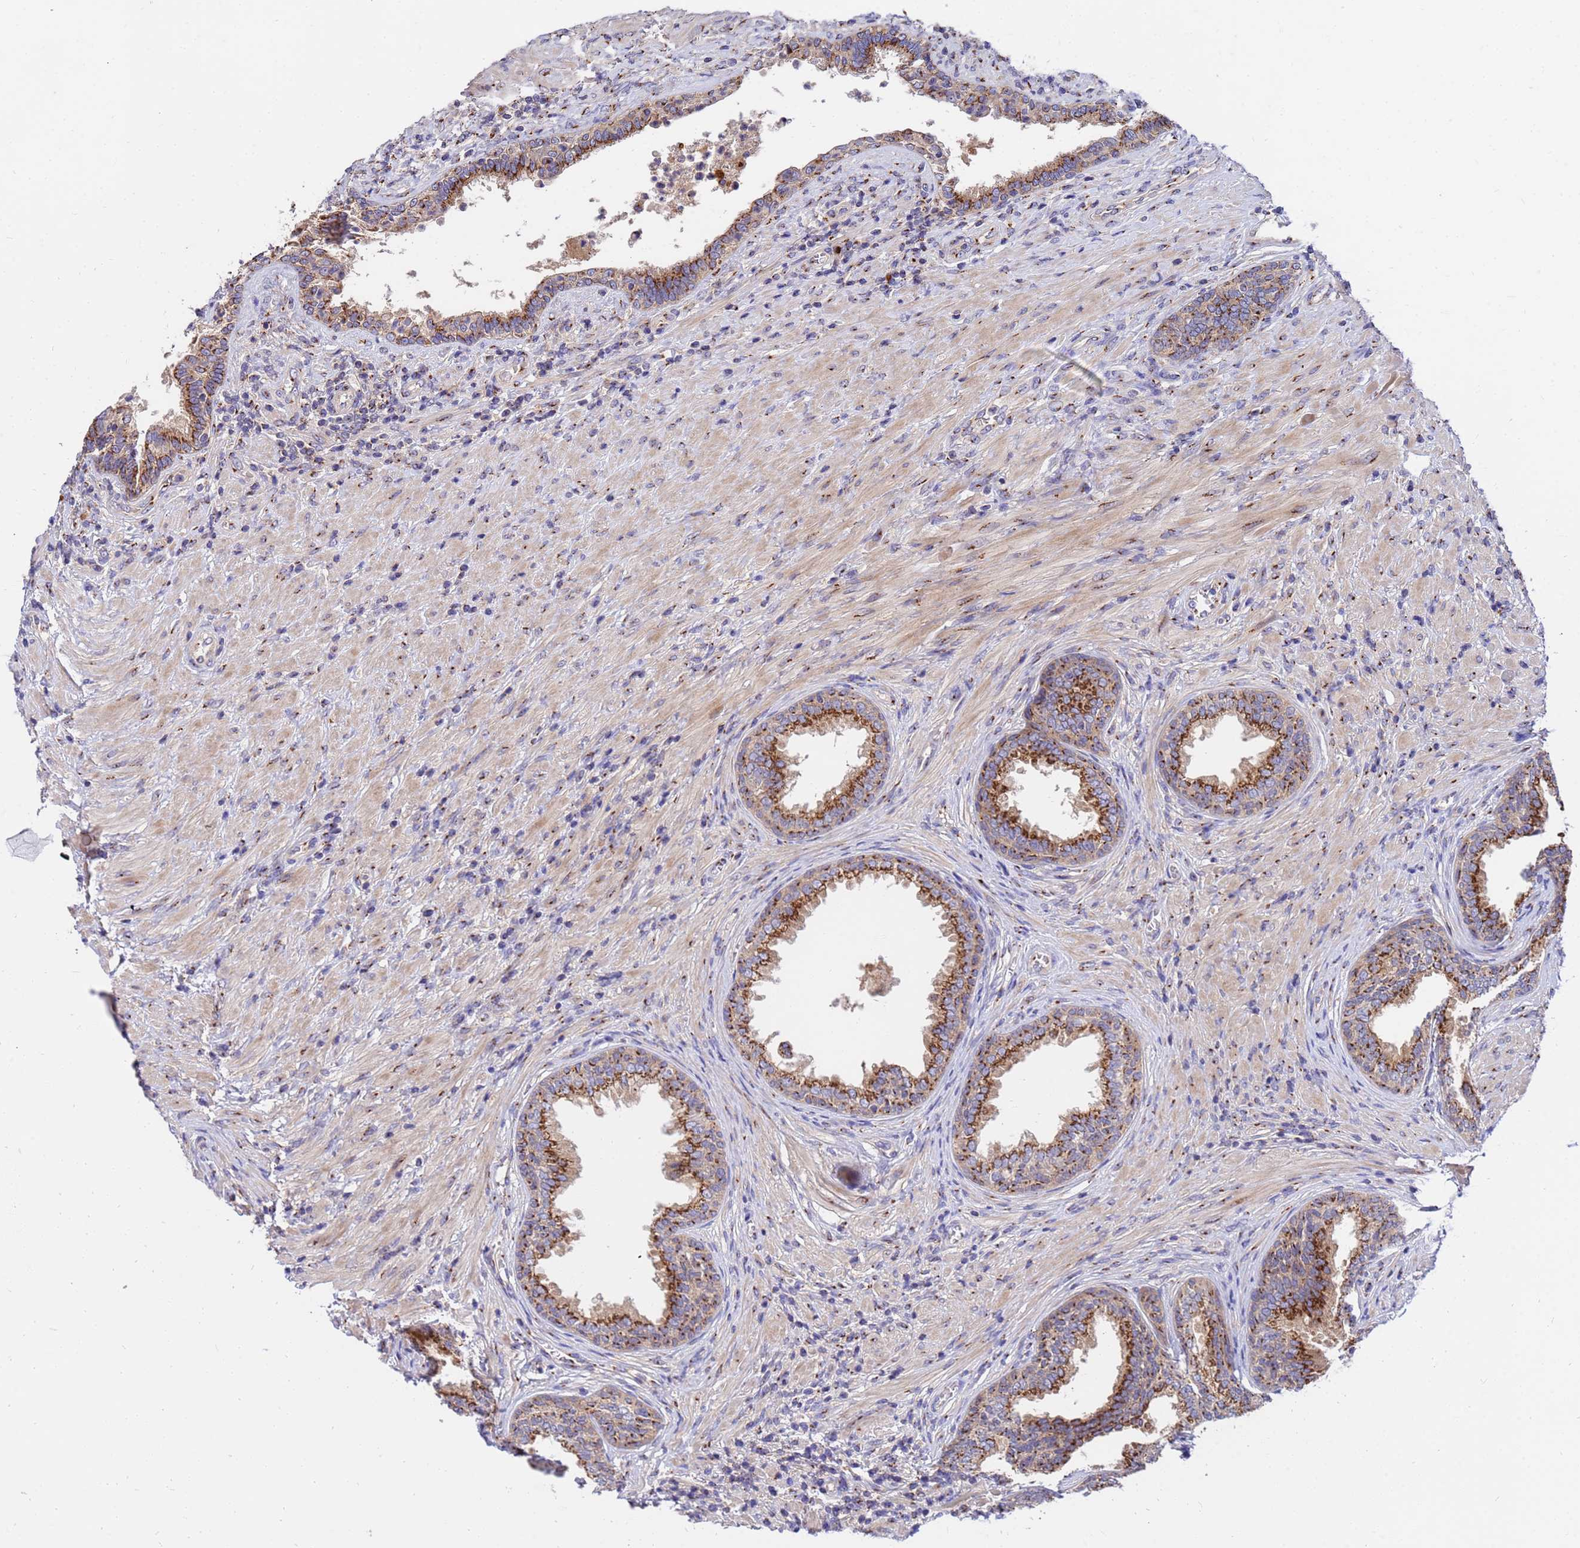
{"staining": {"intensity": "strong", "quantity": ">75%", "location": "cytoplasmic/membranous"}, "tissue": "prostate", "cell_type": "Glandular cells", "image_type": "normal", "snomed": [{"axis": "morphology", "description": "Normal tissue, NOS"}, {"axis": "topography", "description": "Prostate"}], "caption": "A high amount of strong cytoplasmic/membranous expression is seen in approximately >75% of glandular cells in unremarkable prostate. Ihc stains the protein of interest in brown and the nuclei are stained blue.", "gene": "HPS3", "patient": {"sex": "male", "age": 76}}